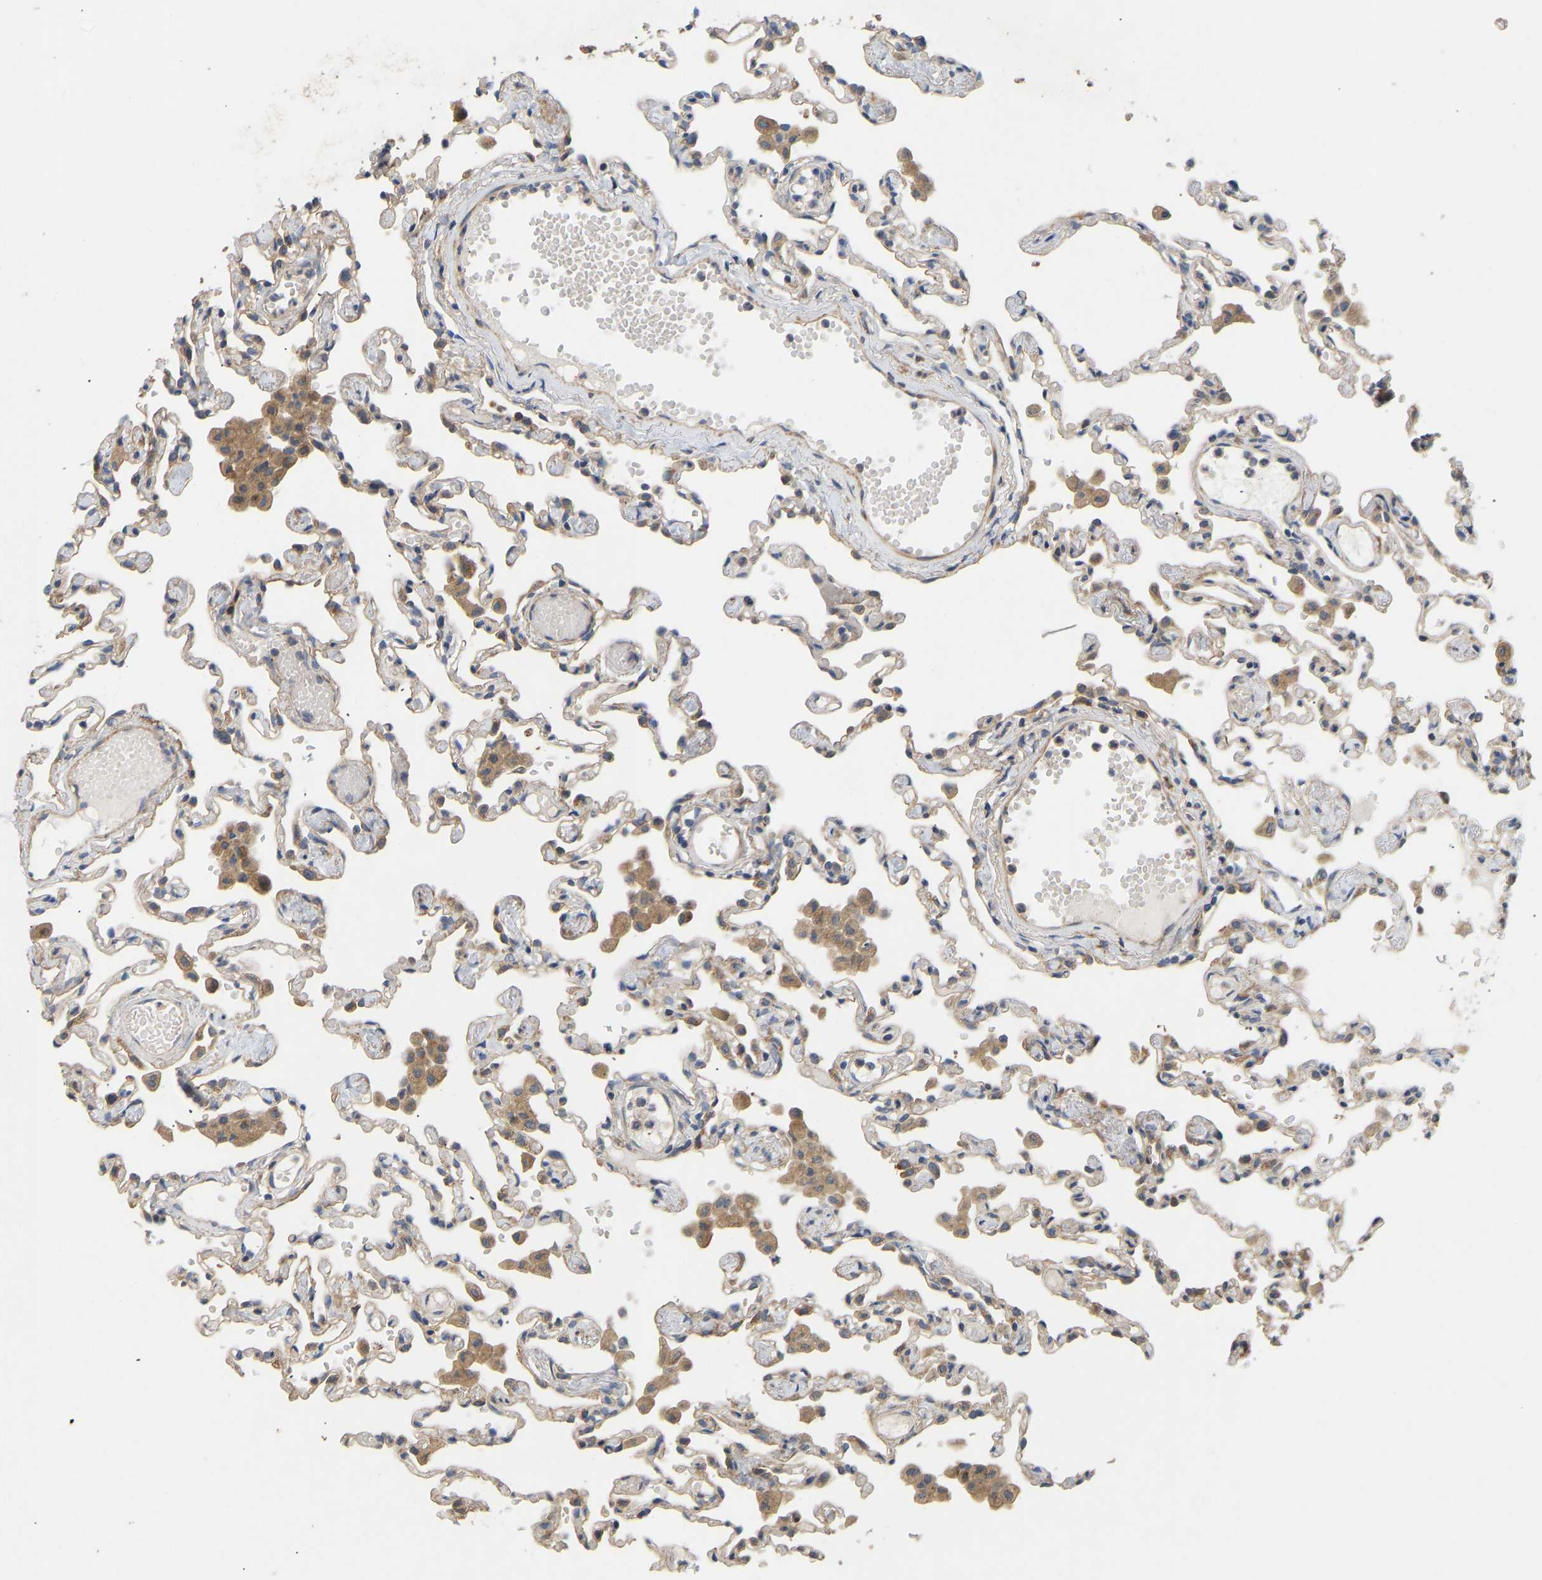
{"staining": {"intensity": "weak", "quantity": "25%-75%", "location": "cytoplasmic/membranous"}, "tissue": "lung", "cell_type": "Alveolar cells", "image_type": "normal", "snomed": [{"axis": "morphology", "description": "Normal tissue, NOS"}, {"axis": "topography", "description": "Bronchus"}, {"axis": "topography", "description": "Lung"}], "caption": "The image displays staining of benign lung, revealing weak cytoplasmic/membranous protein expression (brown color) within alveolar cells. (DAB (3,3'-diaminobenzidine) IHC, brown staining for protein, blue staining for nuclei).", "gene": "HACD2", "patient": {"sex": "female", "age": 49}}